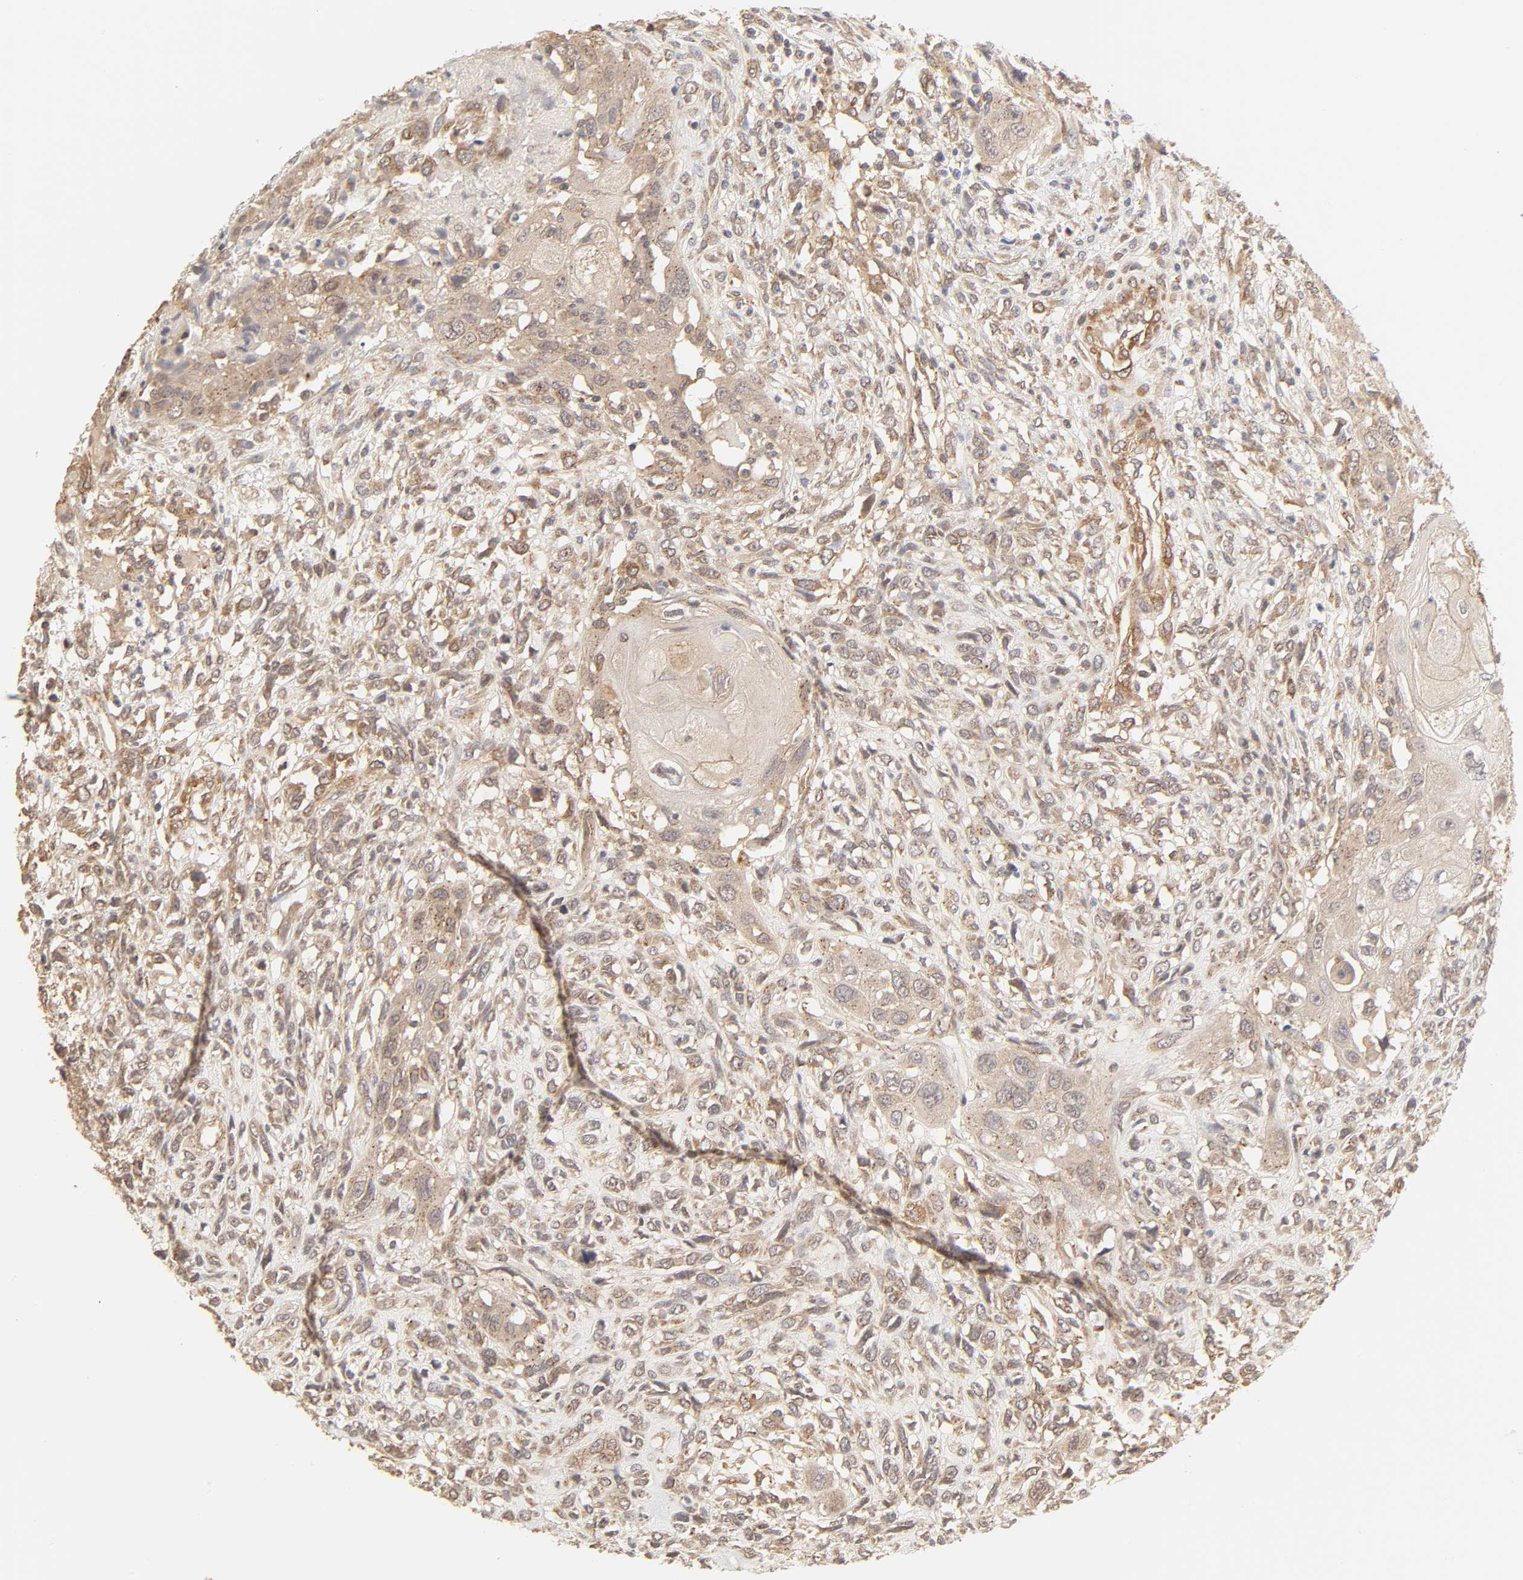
{"staining": {"intensity": "moderate", "quantity": ">75%", "location": "cytoplasmic/membranous"}, "tissue": "head and neck cancer", "cell_type": "Tumor cells", "image_type": "cancer", "snomed": [{"axis": "morphology", "description": "Neoplasm, malignant, NOS"}, {"axis": "topography", "description": "Salivary gland"}, {"axis": "topography", "description": "Head-Neck"}], "caption": "Malignant neoplasm (head and neck) tissue shows moderate cytoplasmic/membranous expression in approximately >75% of tumor cells", "gene": "EPS8", "patient": {"sex": "male", "age": 43}}